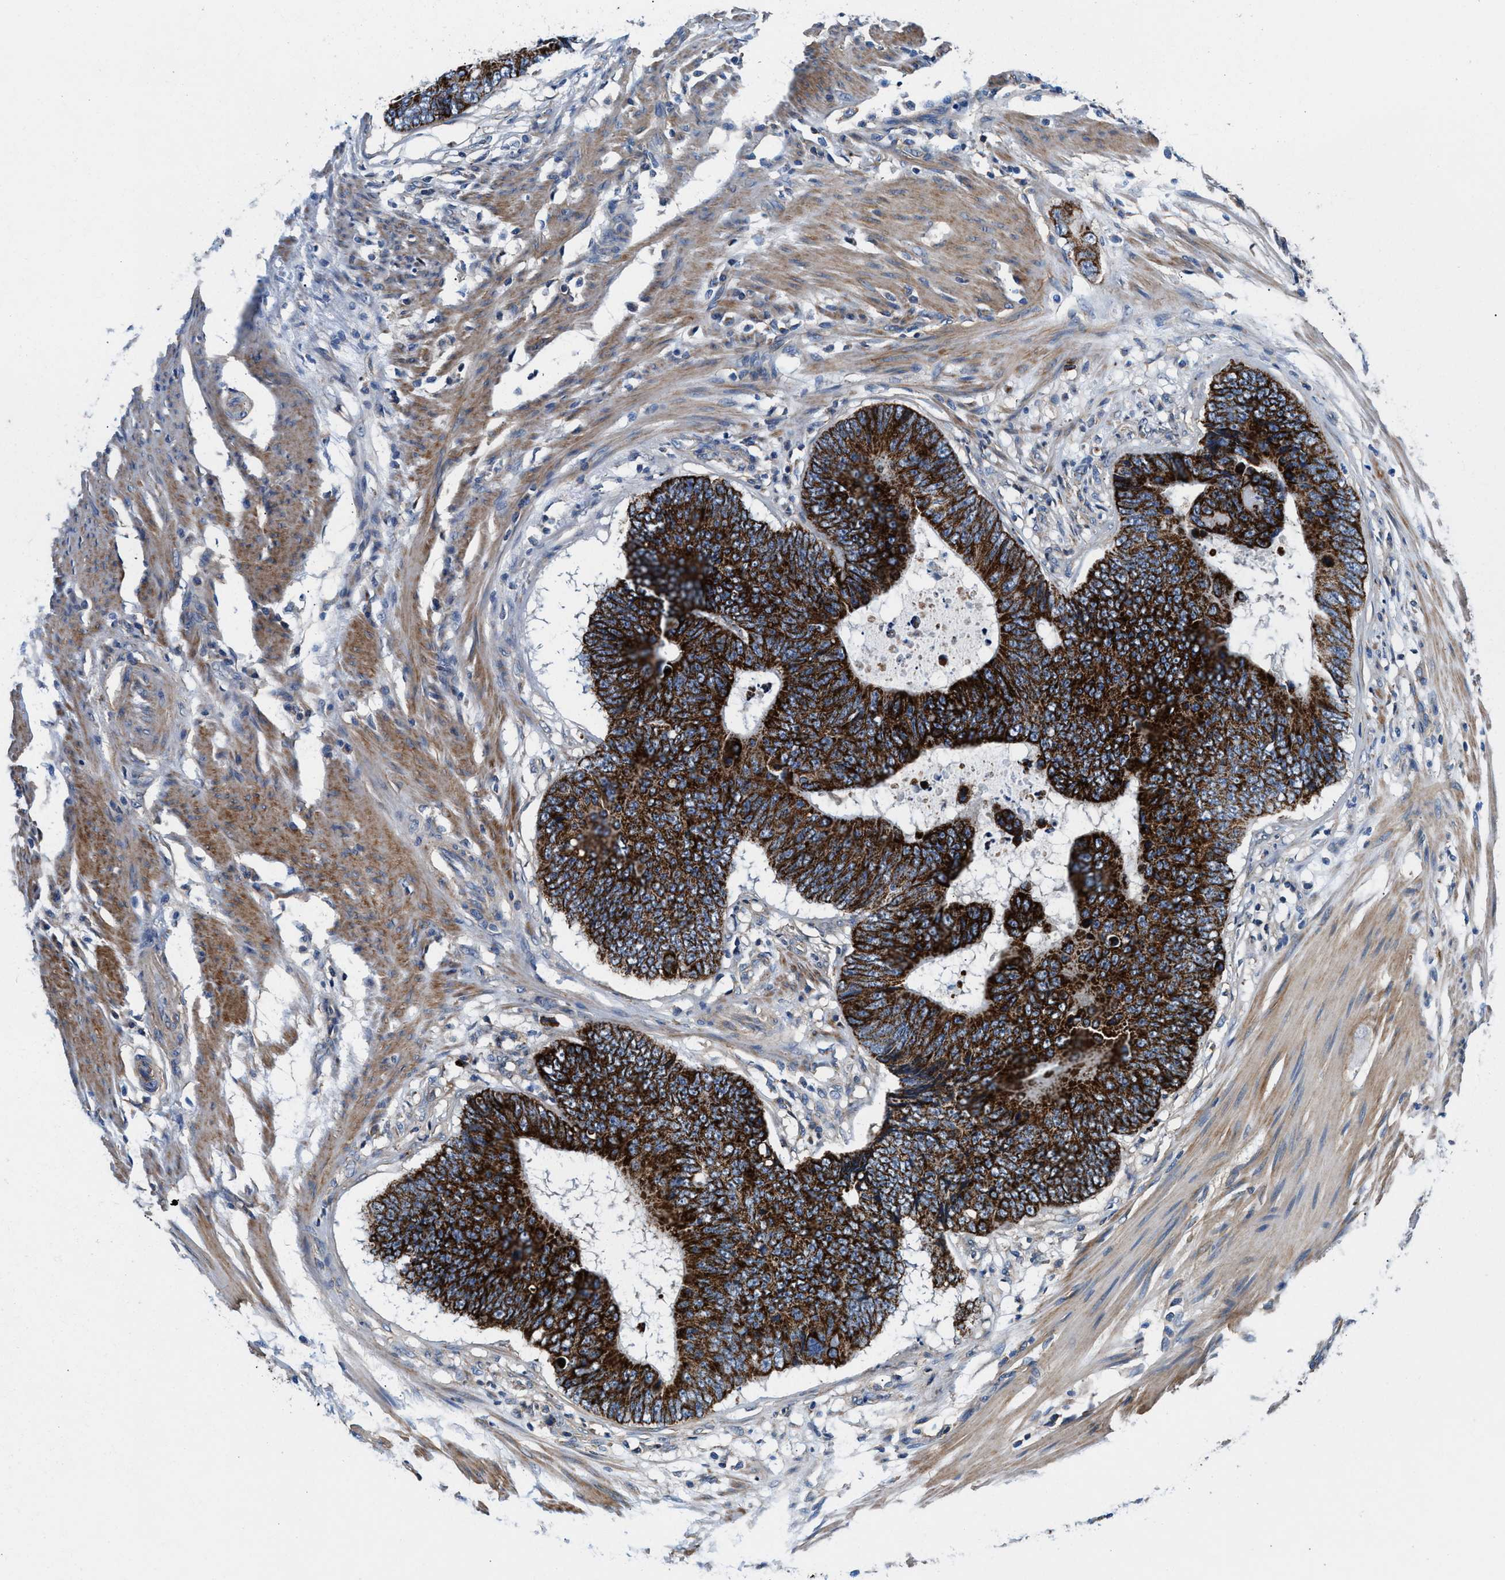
{"staining": {"intensity": "strong", "quantity": ">75%", "location": "cytoplasmic/membranous"}, "tissue": "colorectal cancer", "cell_type": "Tumor cells", "image_type": "cancer", "snomed": [{"axis": "morphology", "description": "Adenocarcinoma, NOS"}, {"axis": "topography", "description": "Colon"}], "caption": "The image exhibits a brown stain indicating the presence of a protein in the cytoplasmic/membranous of tumor cells in adenocarcinoma (colorectal).", "gene": "NKTR", "patient": {"sex": "male", "age": 56}}